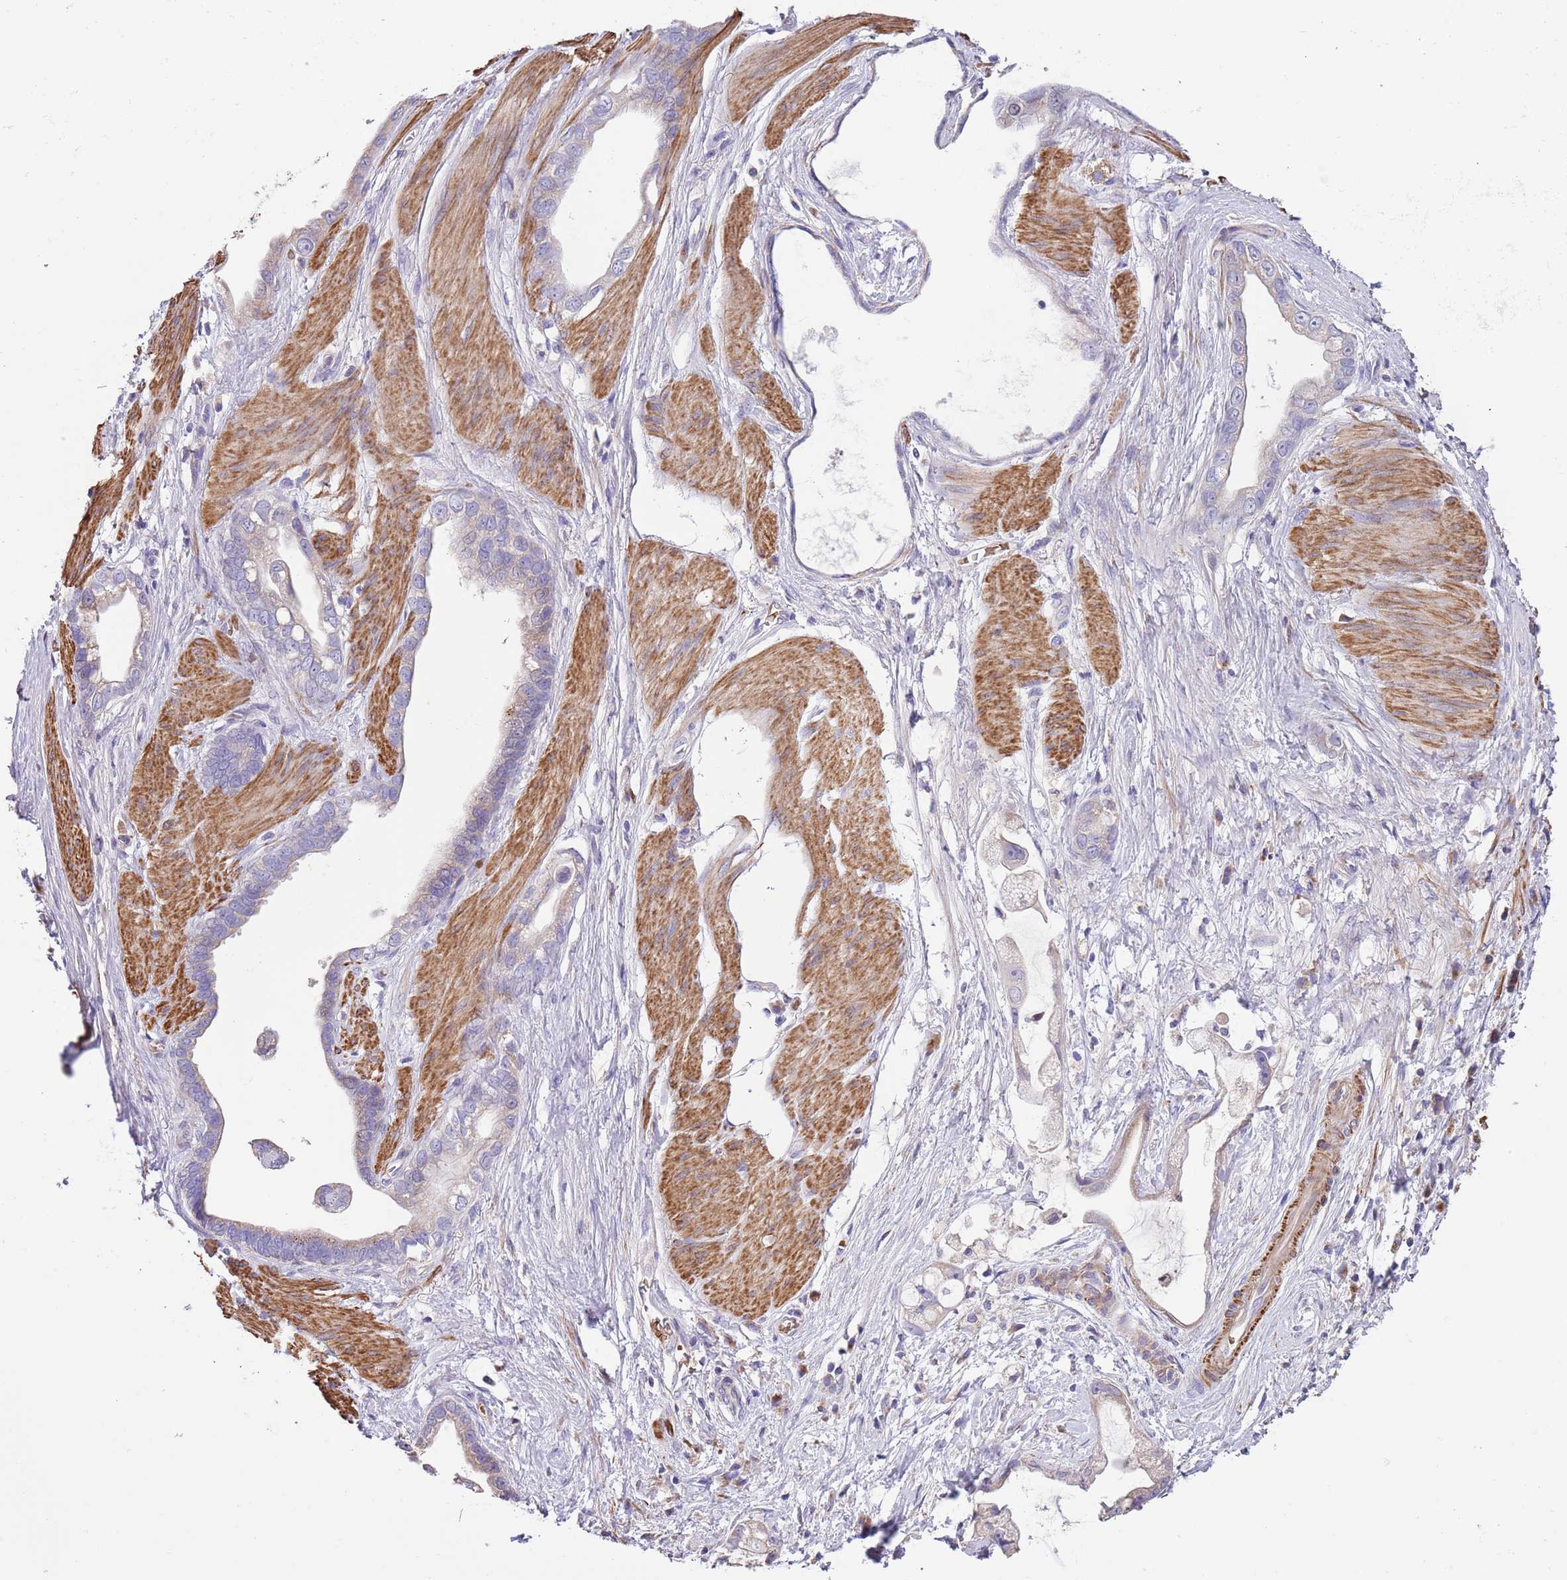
{"staining": {"intensity": "negative", "quantity": "none", "location": "none"}, "tissue": "stomach cancer", "cell_type": "Tumor cells", "image_type": "cancer", "snomed": [{"axis": "morphology", "description": "Adenocarcinoma, NOS"}, {"axis": "topography", "description": "Stomach"}], "caption": "DAB (3,3'-diaminobenzidine) immunohistochemical staining of human stomach cancer (adenocarcinoma) shows no significant expression in tumor cells. (Brightfield microscopy of DAB (3,3'-diaminobenzidine) immunohistochemistry at high magnification).", "gene": "PIGA", "patient": {"sex": "male", "age": 55}}